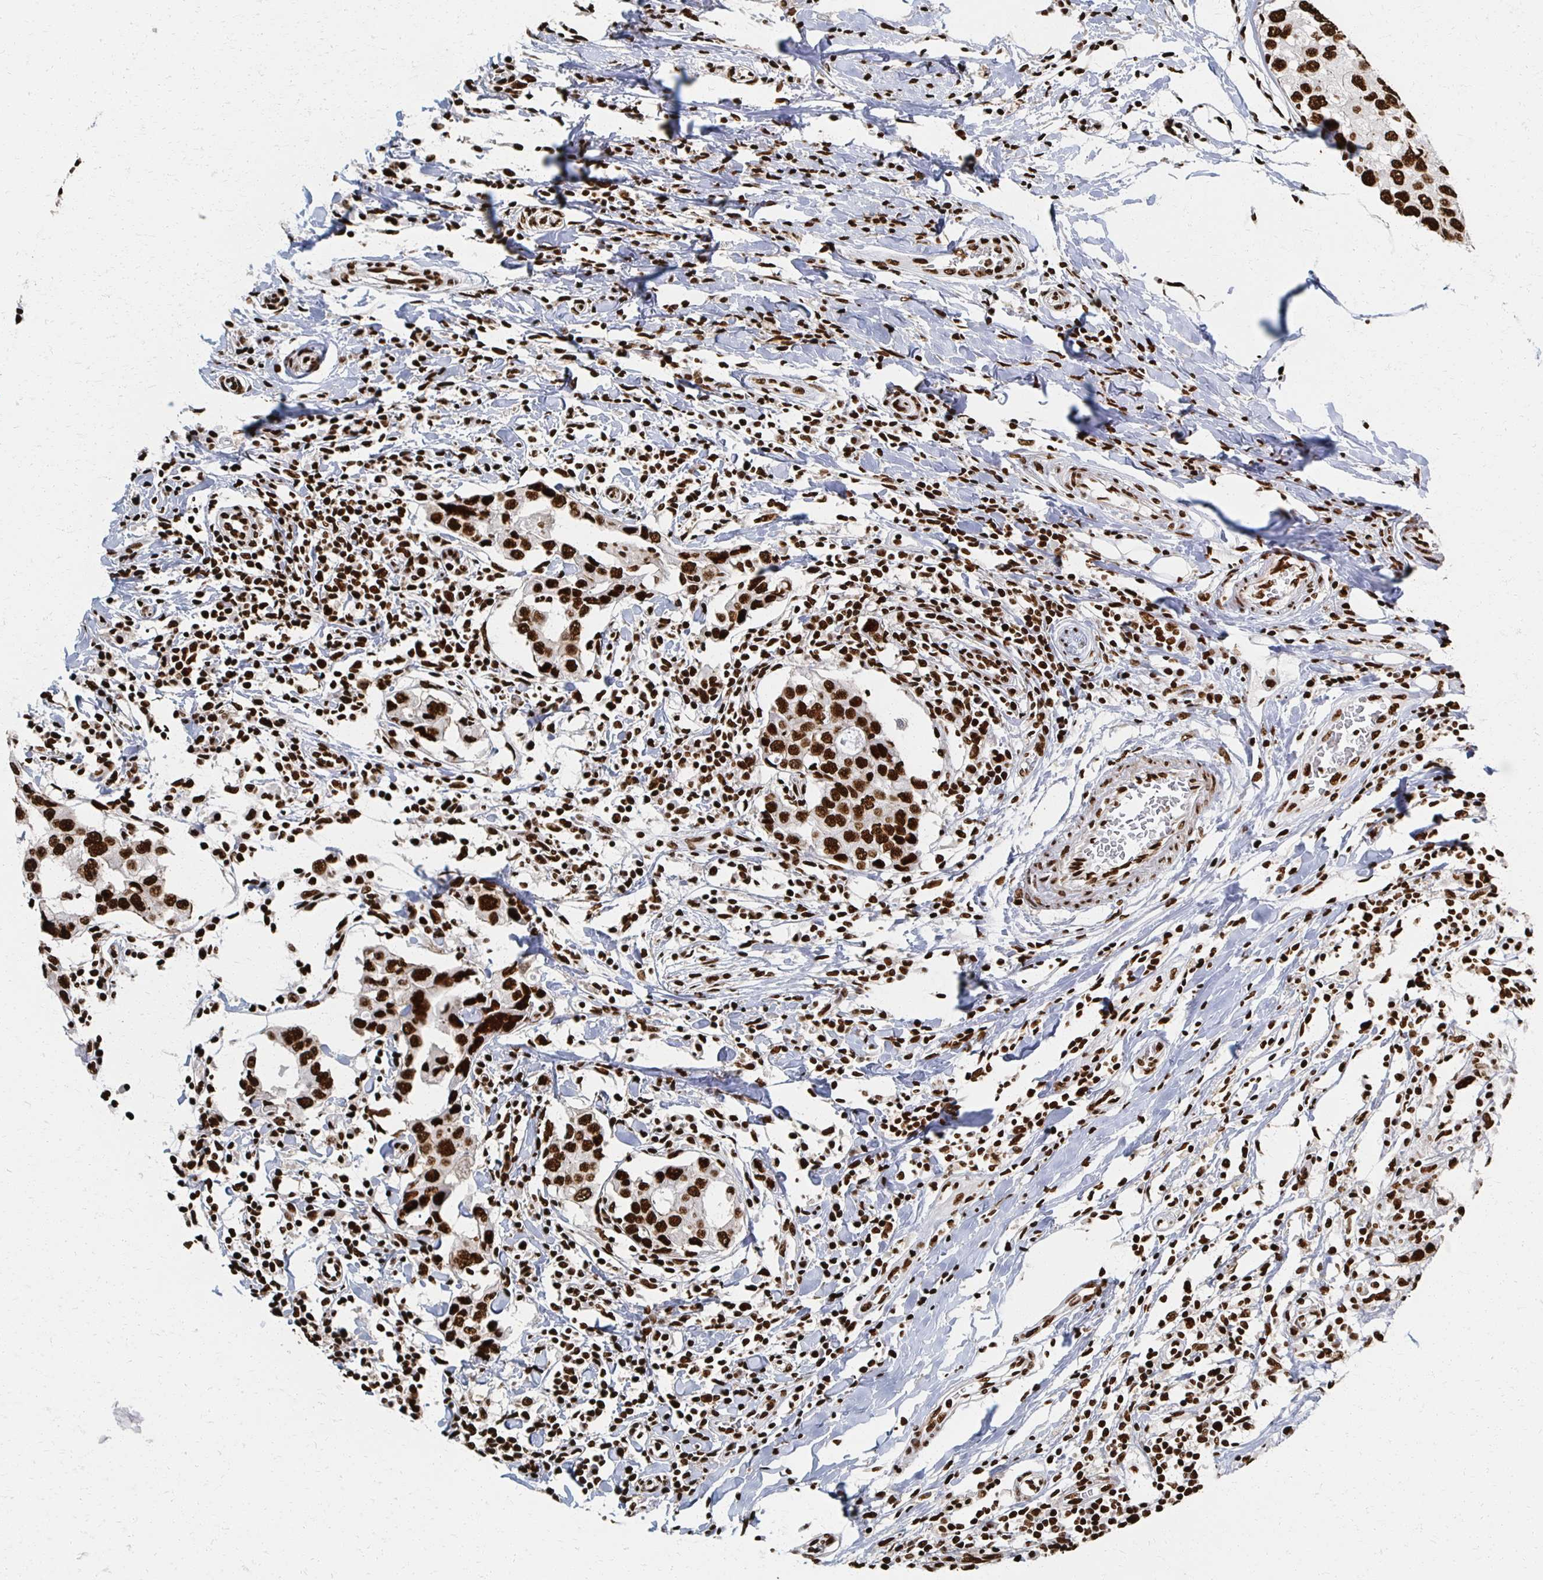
{"staining": {"intensity": "strong", "quantity": ">75%", "location": "nuclear"}, "tissue": "breast cancer", "cell_type": "Tumor cells", "image_type": "cancer", "snomed": [{"axis": "morphology", "description": "Duct carcinoma"}, {"axis": "topography", "description": "Breast"}], "caption": "High-magnification brightfield microscopy of breast cancer stained with DAB (brown) and counterstained with hematoxylin (blue). tumor cells exhibit strong nuclear expression is present in approximately>75% of cells.", "gene": "RBBP7", "patient": {"sex": "female", "age": 27}}